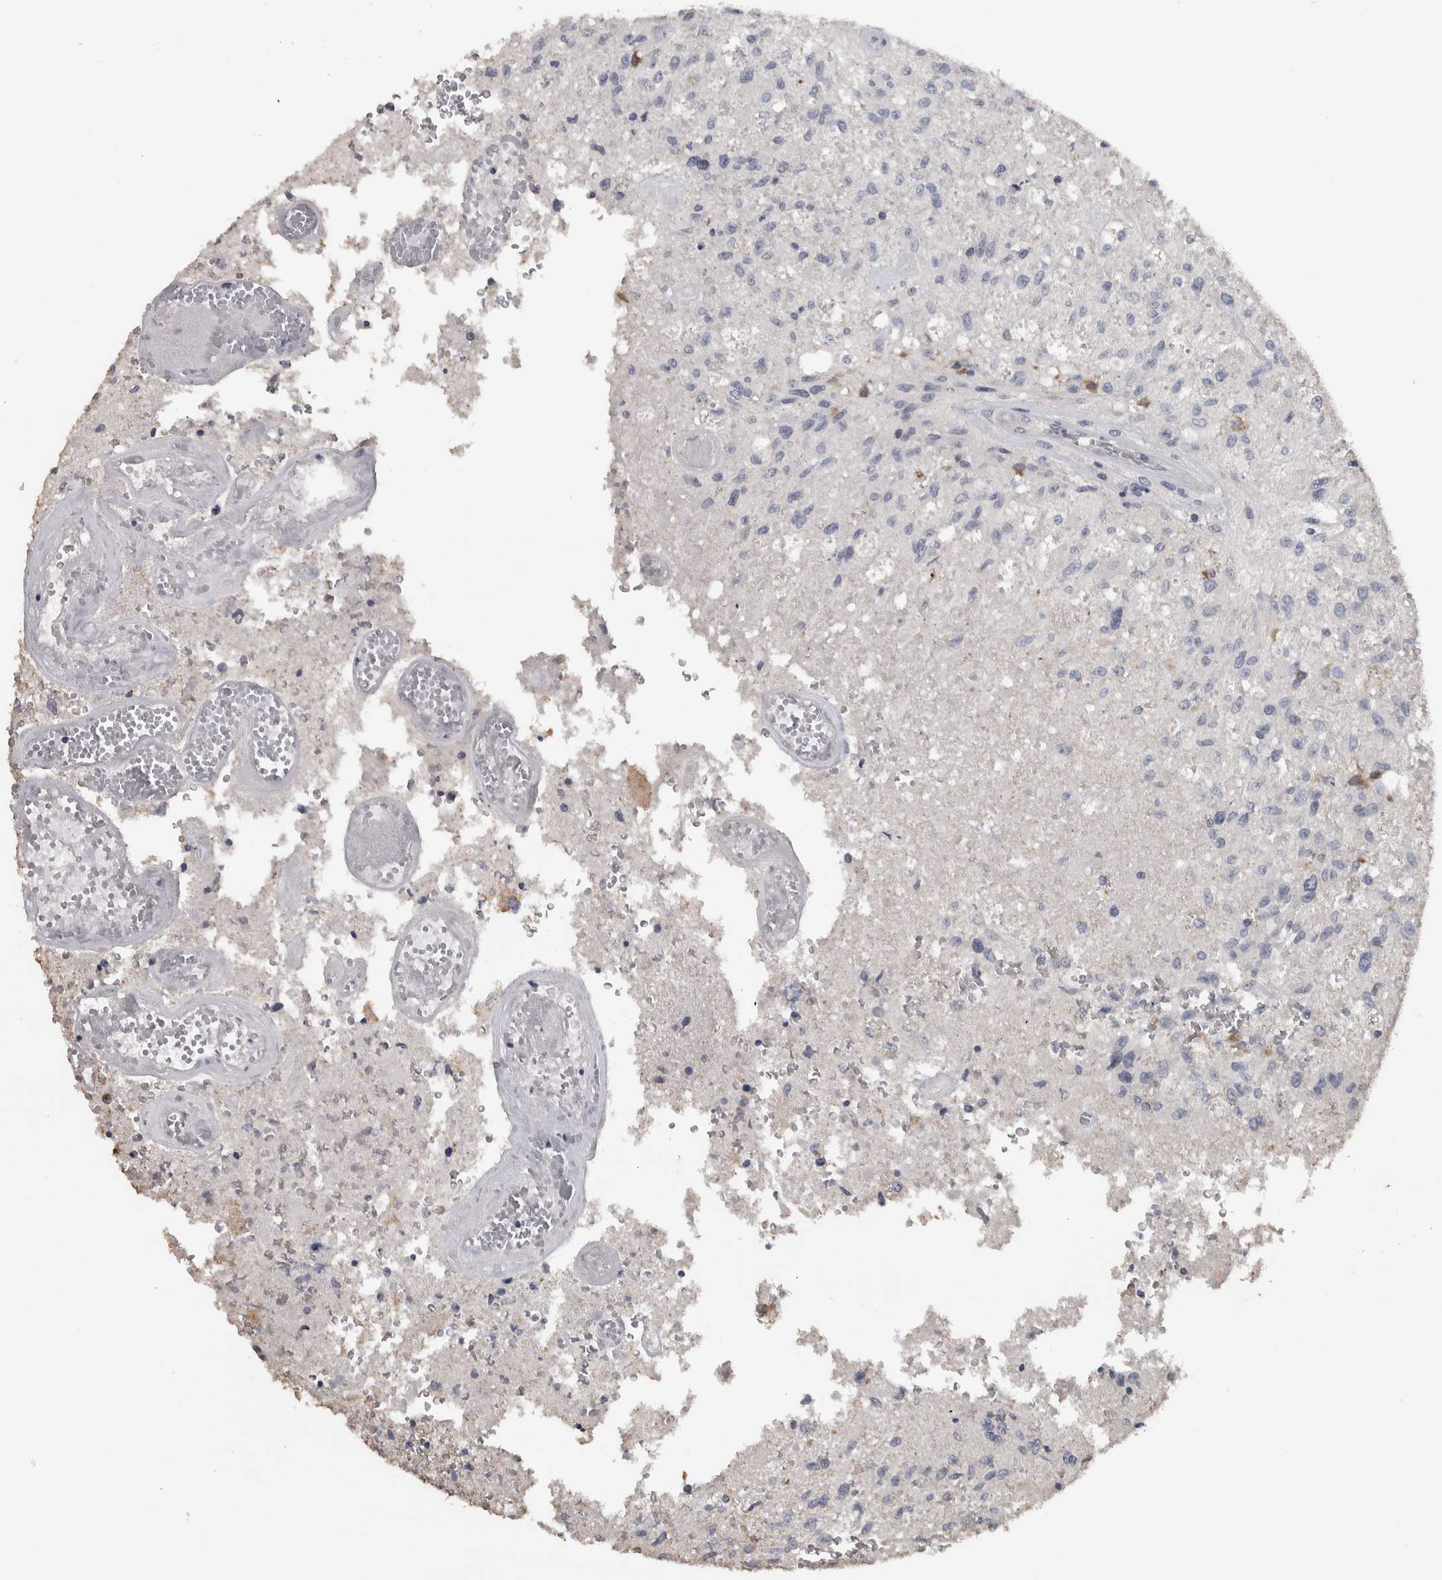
{"staining": {"intensity": "negative", "quantity": "none", "location": "none"}, "tissue": "glioma", "cell_type": "Tumor cells", "image_type": "cancer", "snomed": [{"axis": "morphology", "description": "Normal tissue, NOS"}, {"axis": "morphology", "description": "Glioma, malignant, High grade"}, {"axis": "topography", "description": "Cerebral cortex"}], "caption": "Photomicrograph shows no significant protein positivity in tumor cells of malignant glioma (high-grade).", "gene": "NECAB1", "patient": {"sex": "male", "age": 77}}